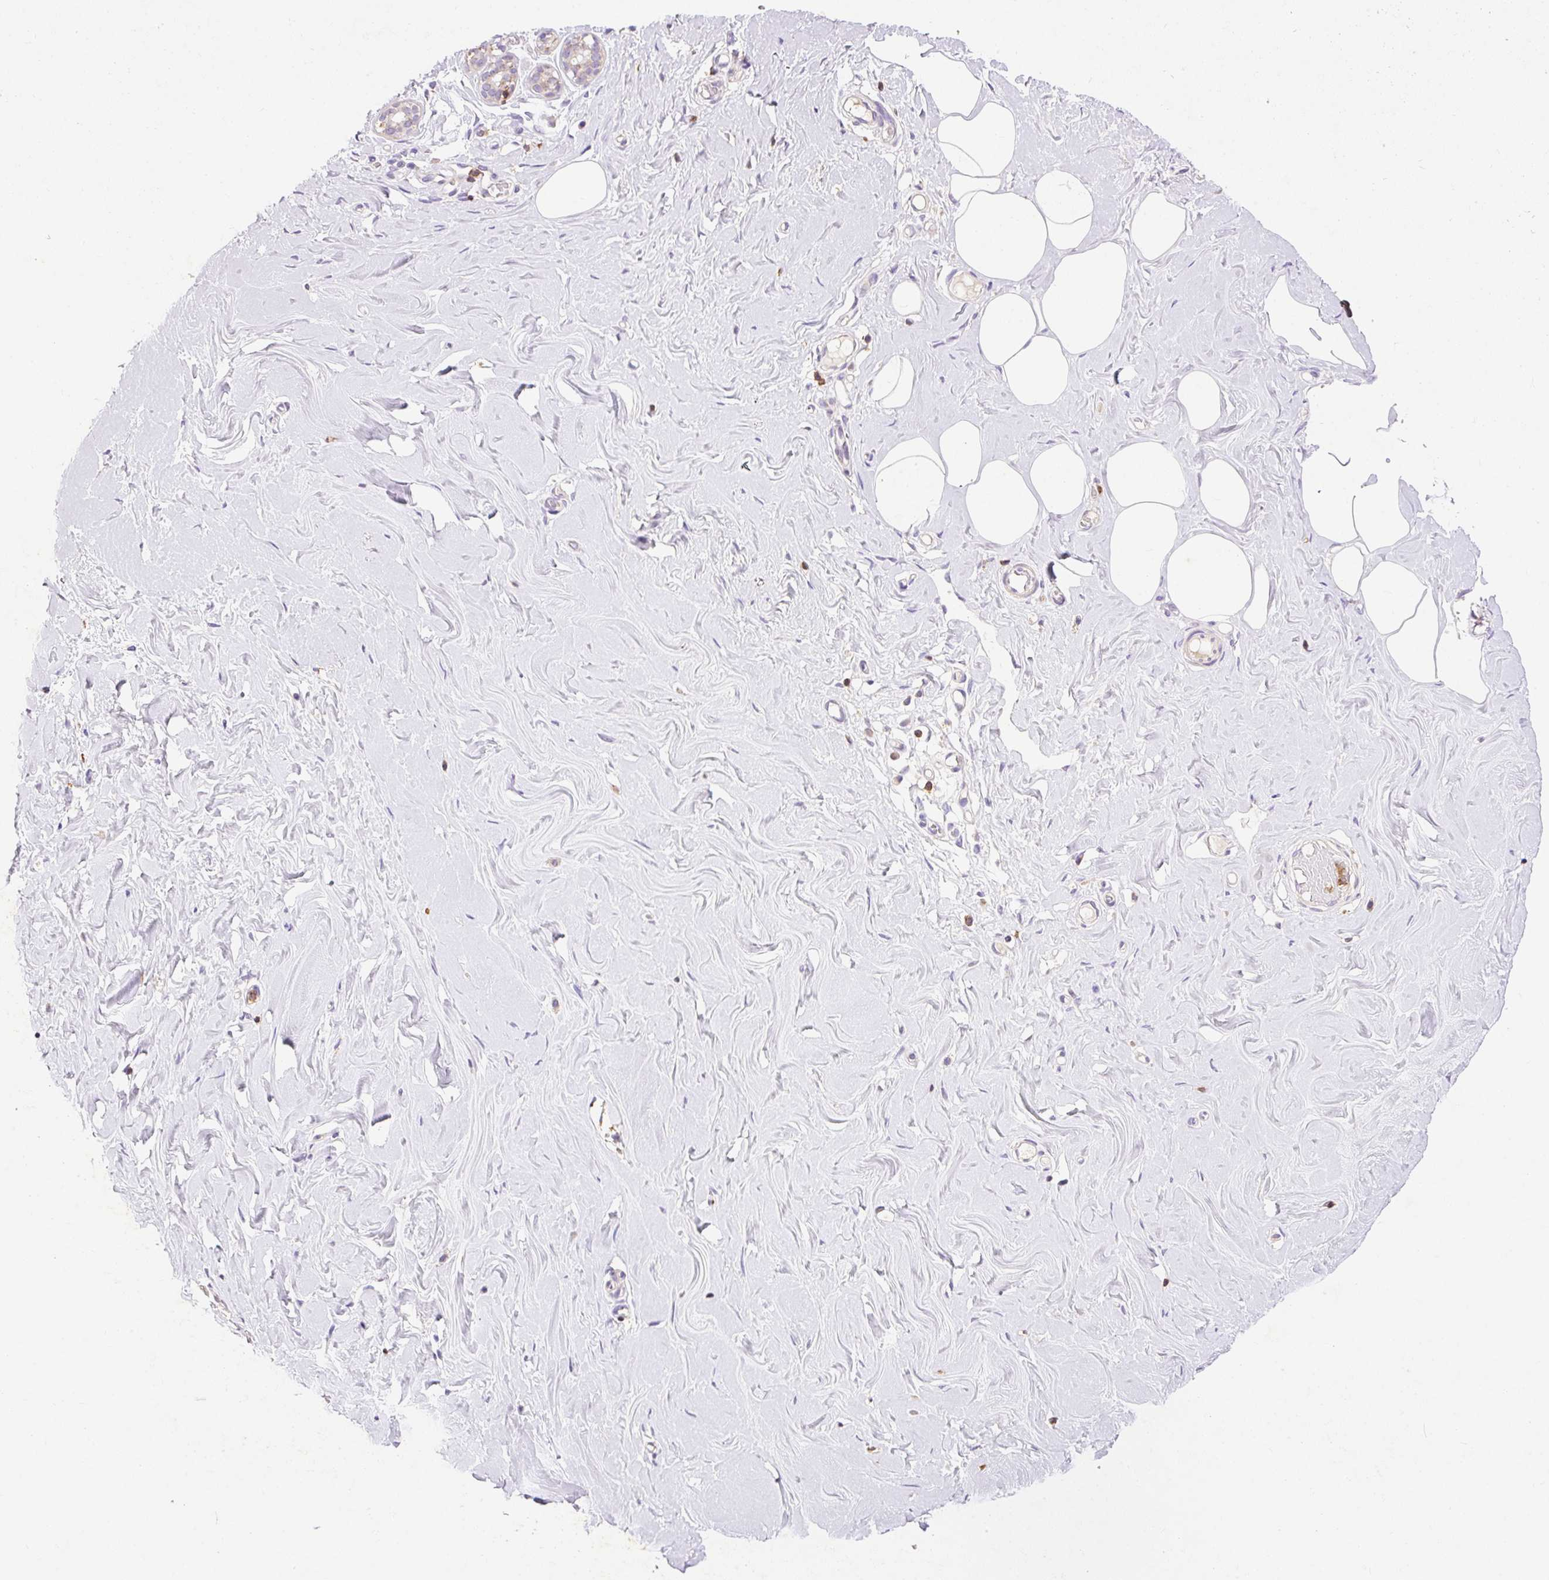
{"staining": {"intensity": "negative", "quantity": "none", "location": "none"}, "tissue": "breast", "cell_type": "Adipocytes", "image_type": "normal", "snomed": [{"axis": "morphology", "description": "Normal tissue, NOS"}, {"axis": "topography", "description": "Breast"}], "caption": "An immunohistochemistry (IHC) photomicrograph of benign breast is shown. There is no staining in adipocytes of breast.", "gene": "IMMT", "patient": {"sex": "female", "age": 27}}